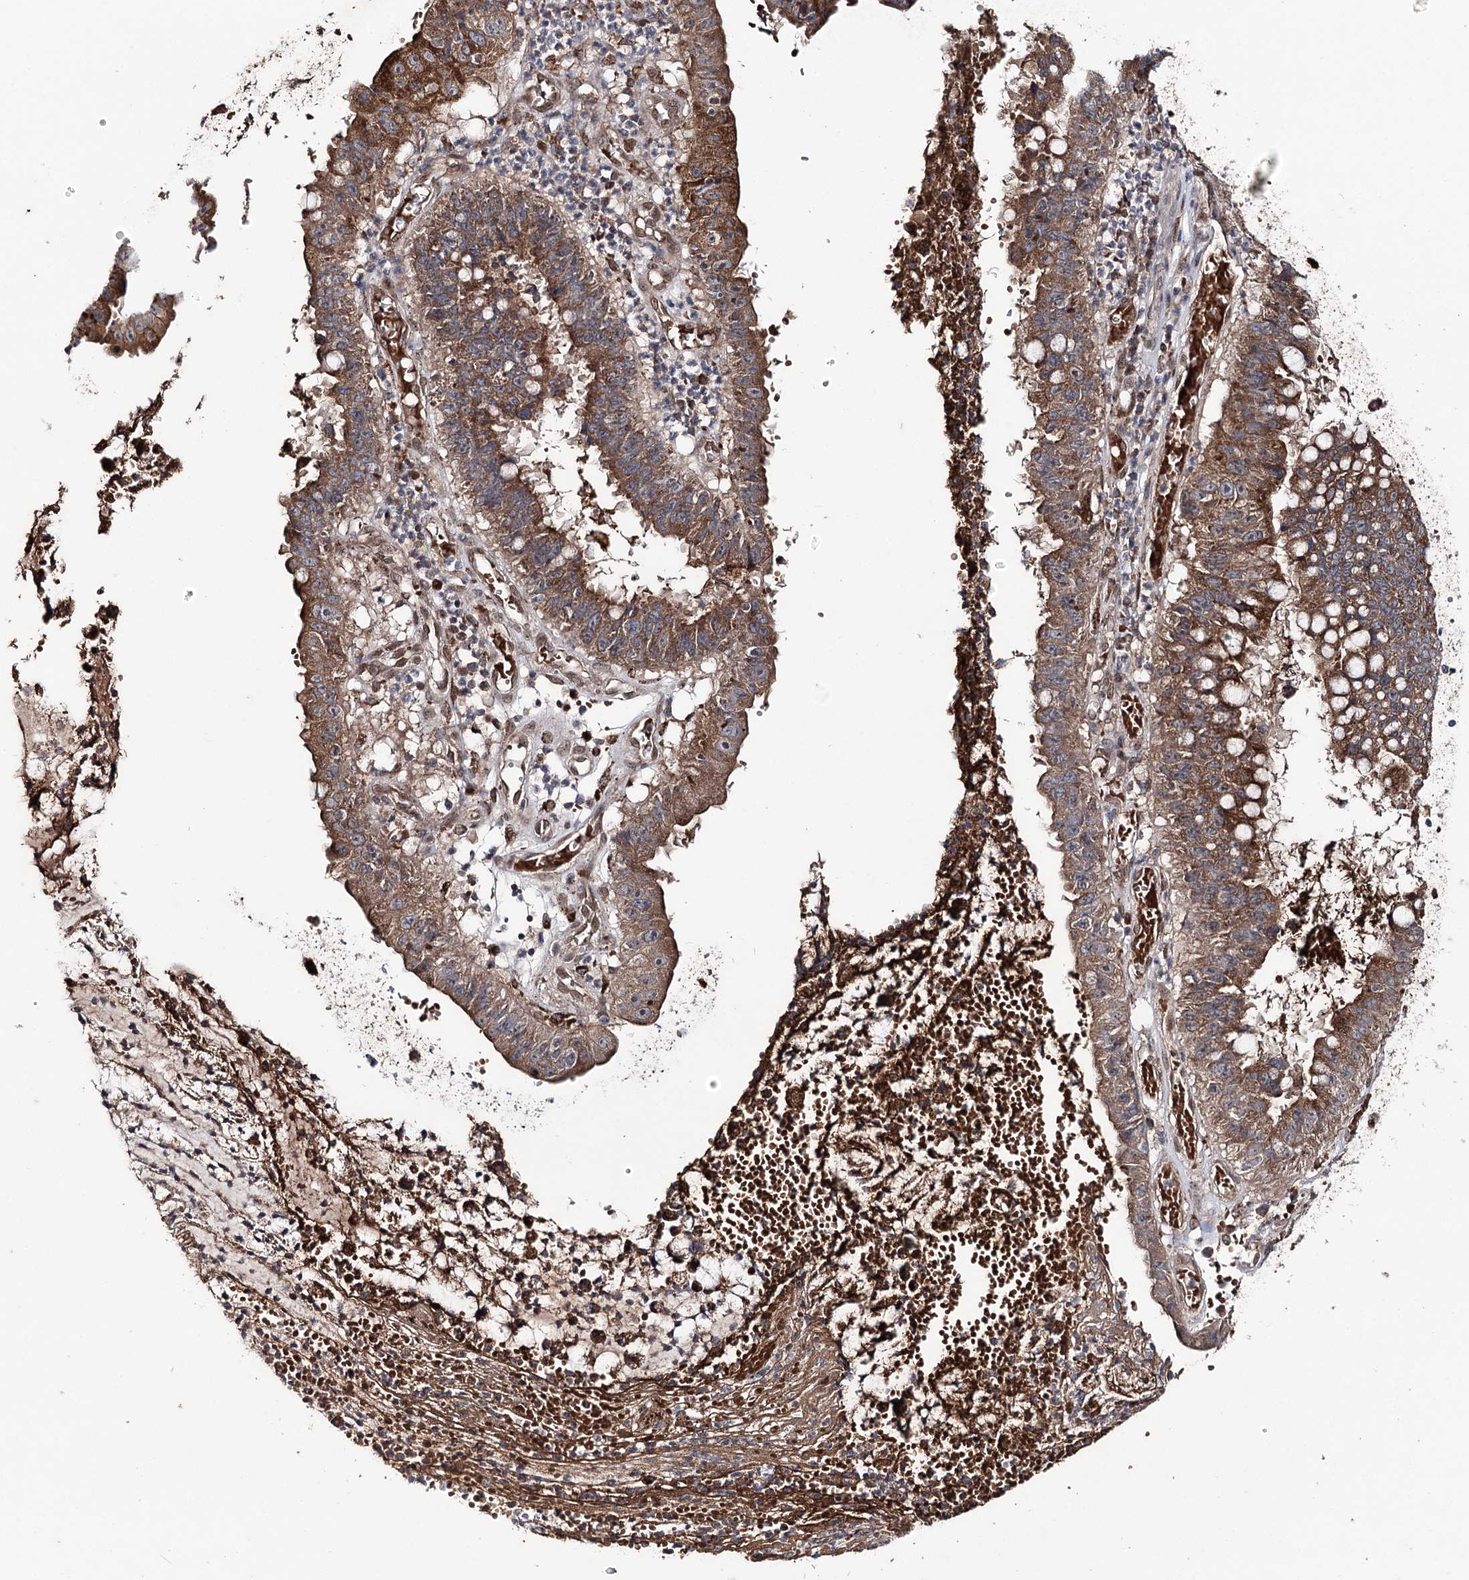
{"staining": {"intensity": "strong", "quantity": ">75%", "location": "cytoplasmic/membranous"}, "tissue": "stomach cancer", "cell_type": "Tumor cells", "image_type": "cancer", "snomed": [{"axis": "morphology", "description": "Adenocarcinoma, NOS"}, {"axis": "topography", "description": "Stomach"}], "caption": "A high amount of strong cytoplasmic/membranous staining is present in approximately >75% of tumor cells in stomach adenocarcinoma tissue. (DAB (3,3'-diaminobenzidine) IHC, brown staining for protein, blue staining for nuclei).", "gene": "MSANTD2", "patient": {"sex": "male", "age": 59}}